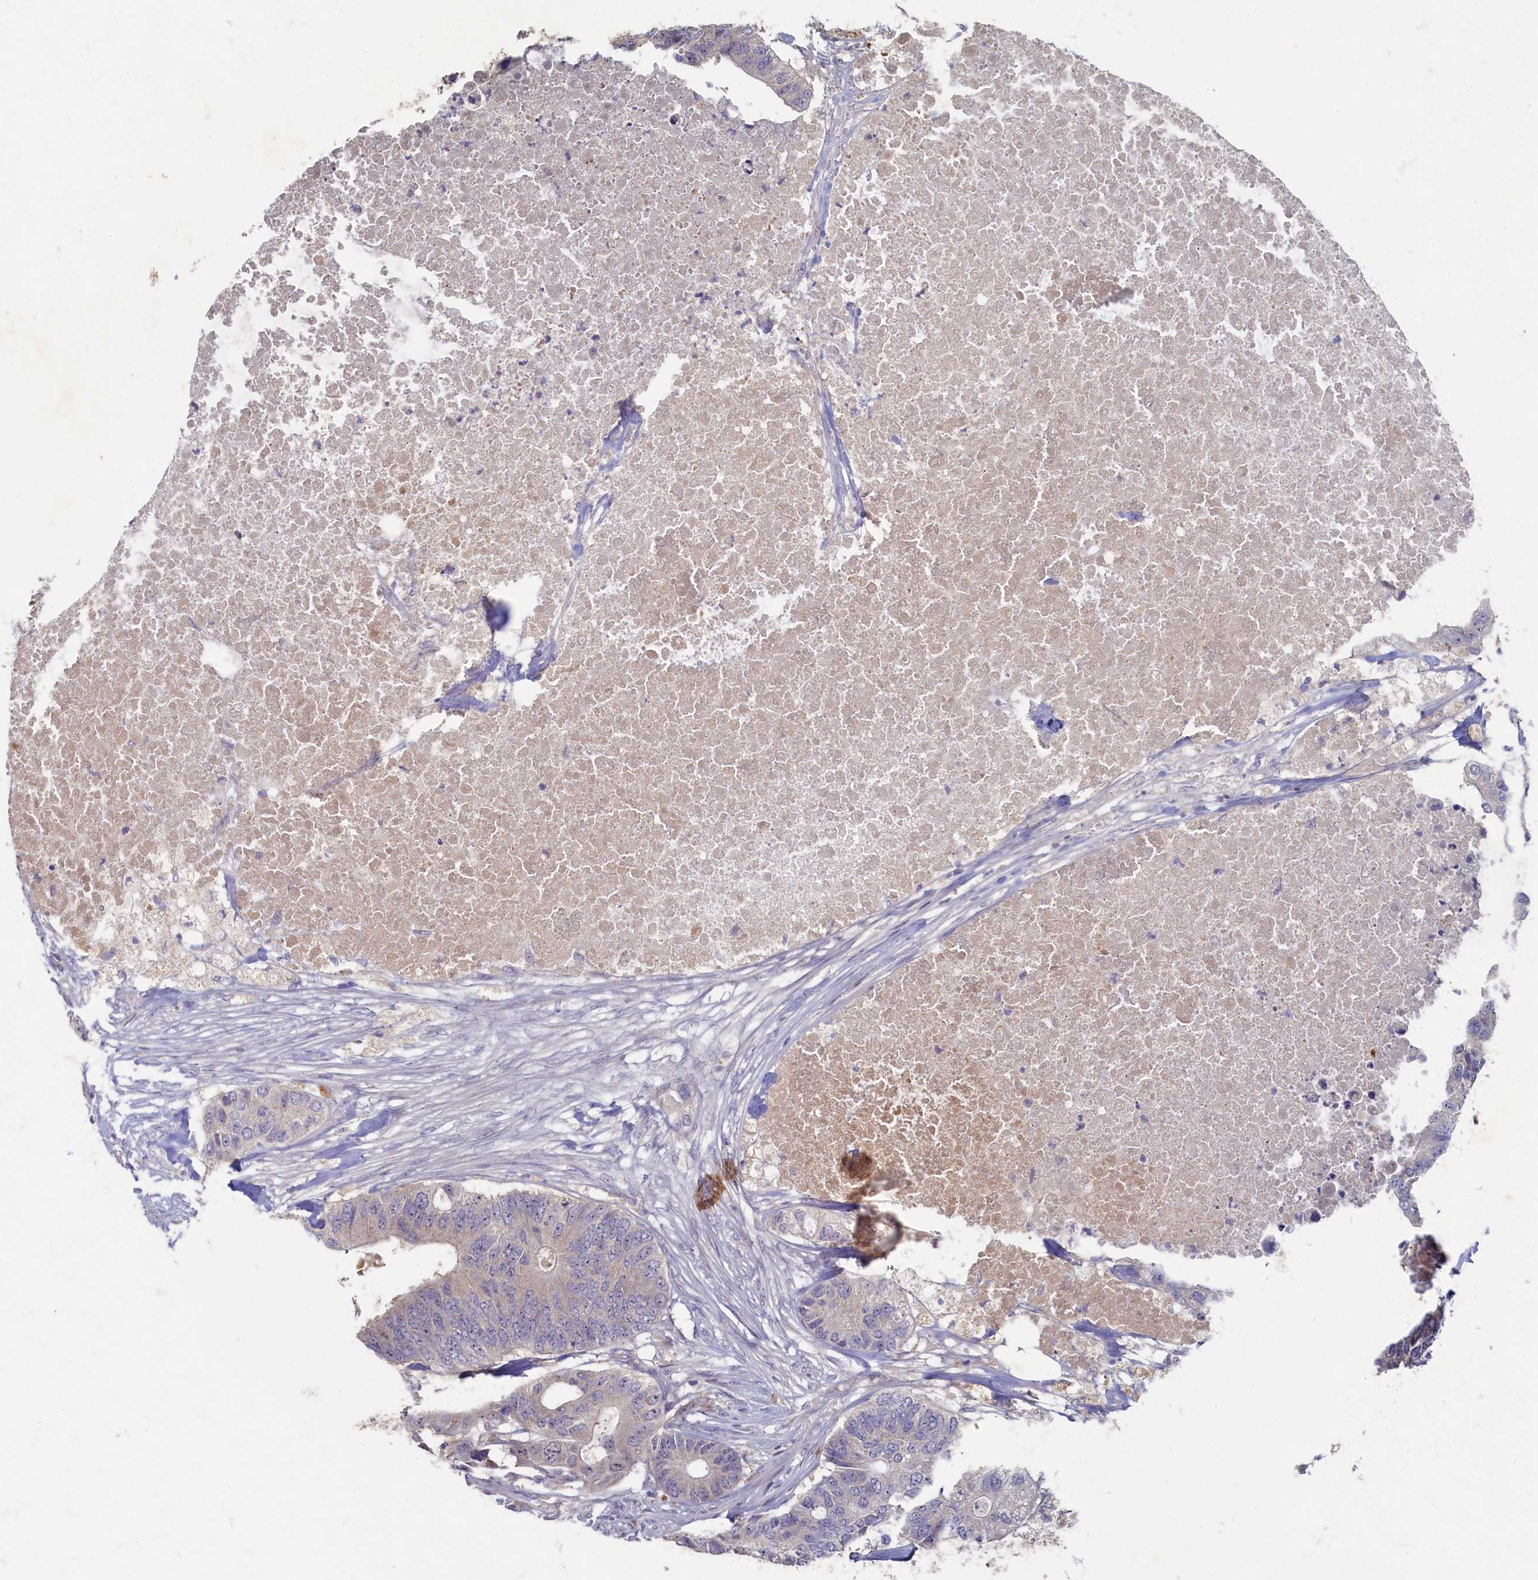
{"staining": {"intensity": "weak", "quantity": "<25%", "location": "cytoplasmic/membranous"}, "tissue": "colorectal cancer", "cell_type": "Tumor cells", "image_type": "cancer", "snomed": [{"axis": "morphology", "description": "Adenocarcinoma, NOS"}, {"axis": "topography", "description": "Colon"}], "caption": "This is a image of immunohistochemistry (IHC) staining of colorectal adenocarcinoma, which shows no expression in tumor cells. (IHC, brightfield microscopy, high magnification).", "gene": "HUNK", "patient": {"sex": "male", "age": 71}}